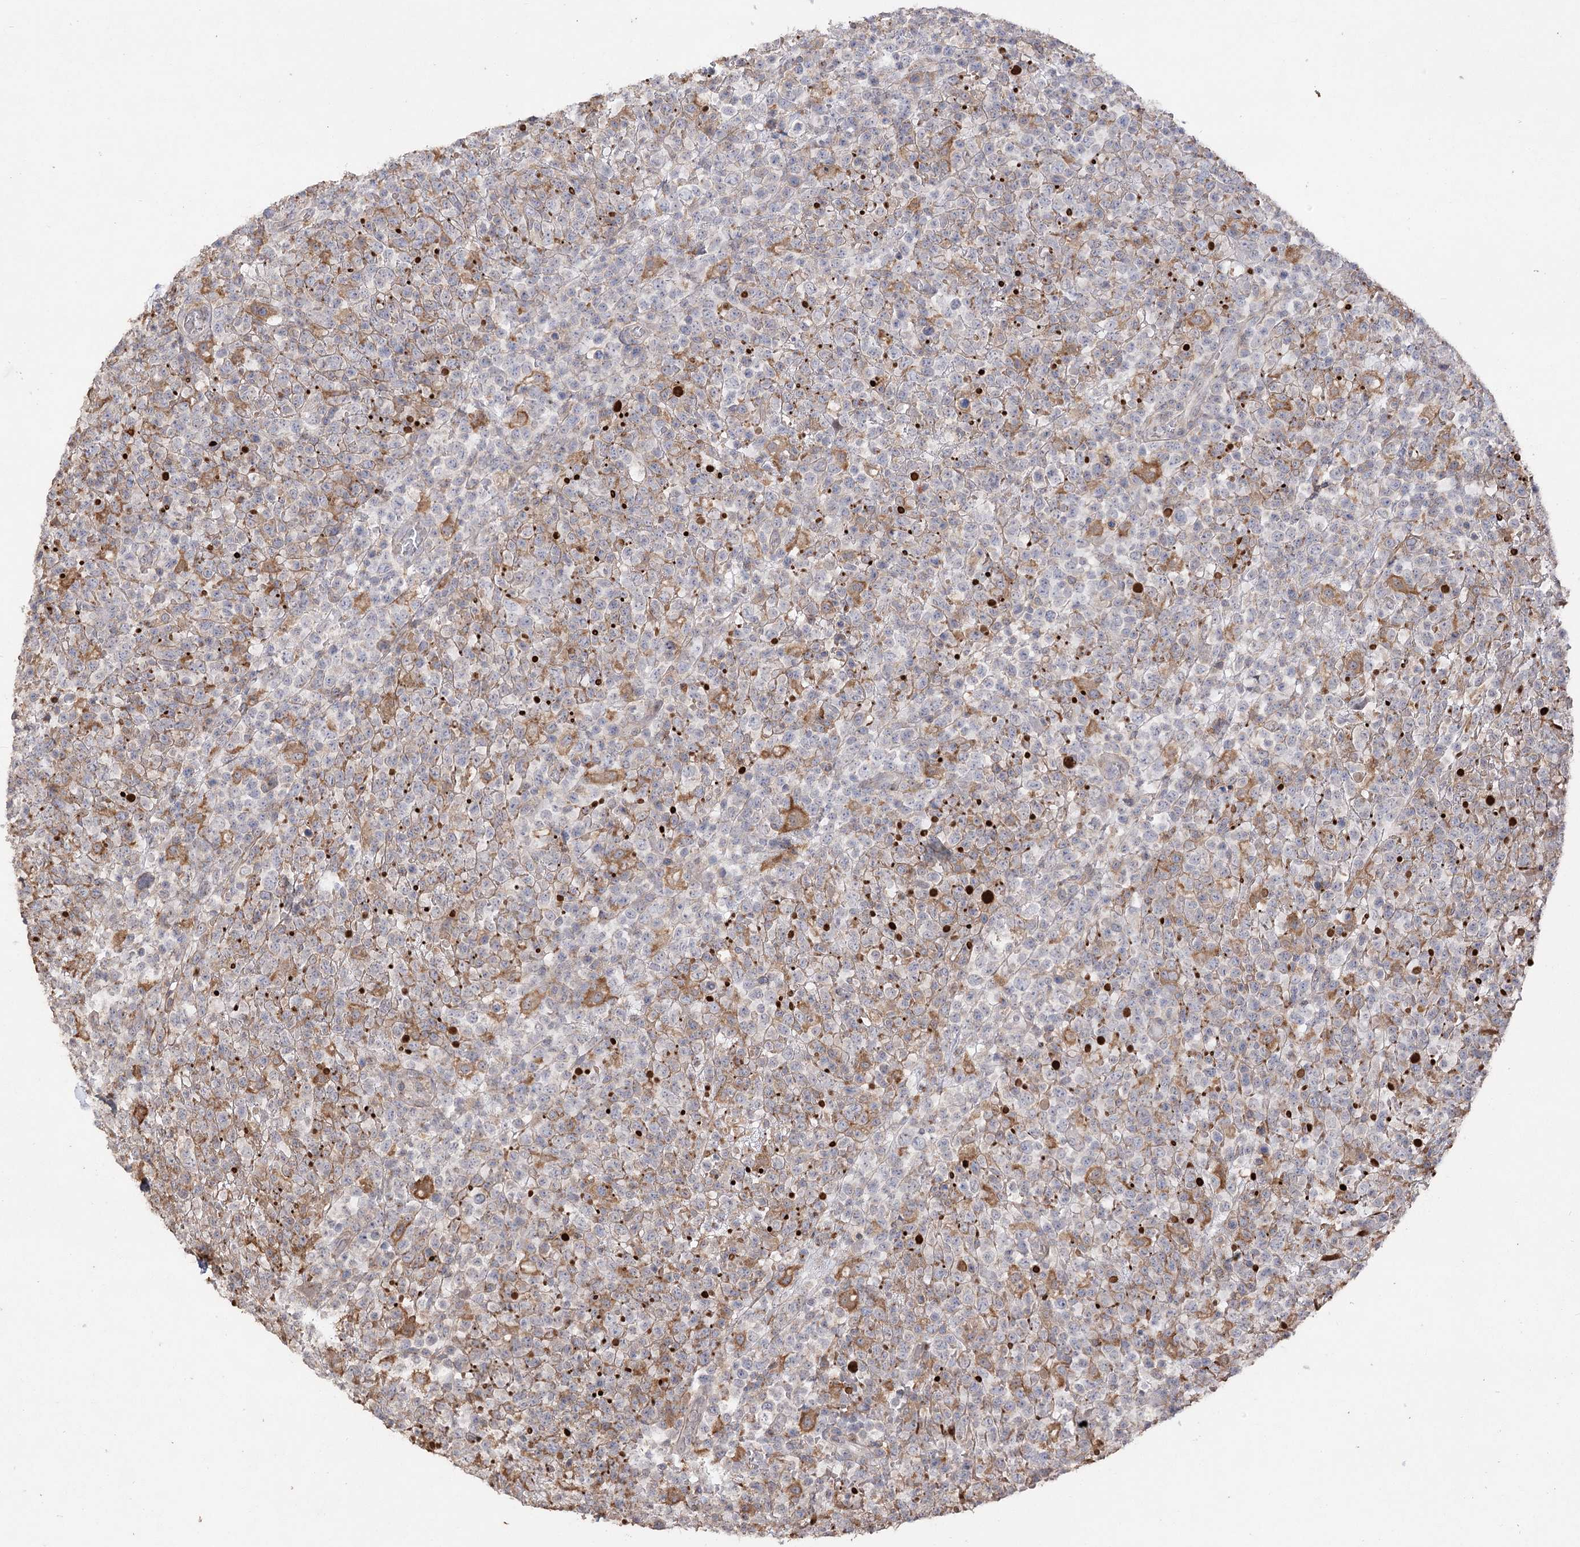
{"staining": {"intensity": "negative", "quantity": "none", "location": "none"}, "tissue": "lymphoma", "cell_type": "Tumor cells", "image_type": "cancer", "snomed": [{"axis": "morphology", "description": "Malignant lymphoma, non-Hodgkin's type, High grade"}, {"axis": "topography", "description": "Colon"}], "caption": "This is an immunohistochemistry image of human lymphoma. There is no positivity in tumor cells.", "gene": "OBSL1", "patient": {"sex": "female", "age": 53}}